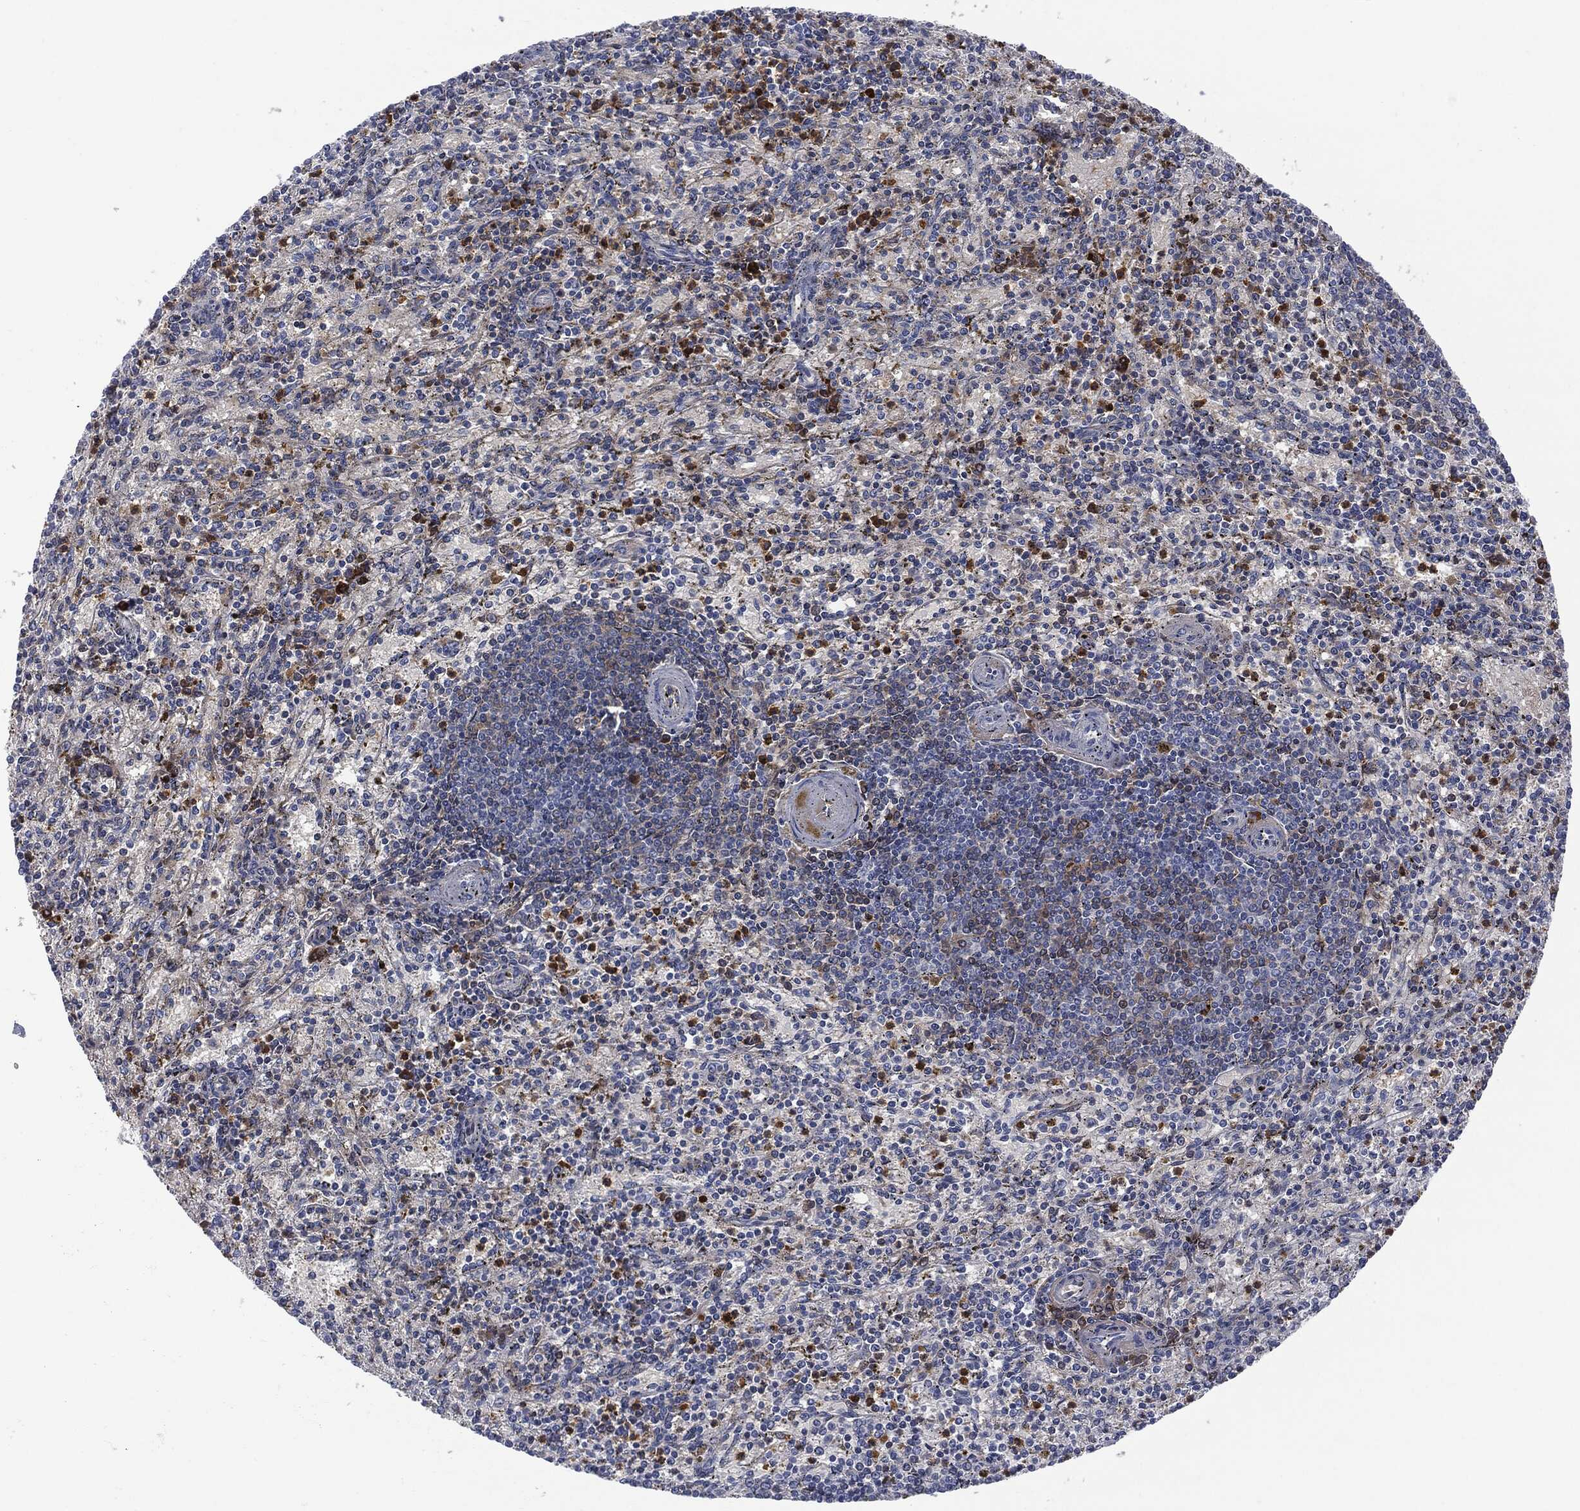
{"staining": {"intensity": "strong", "quantity": "<25%", "location": "cytoplasmic/membranous"}, "tissue": "spleen", "cell_type": "Cells in red pulp", "image_type": "normal", "snomed": [{"axis": "morphology", "description": "Normal tissue, NOS"}, {"axis": "topography", "description": "Spleen"}], "caption": "The micrograph exhibits staining of normal spleen, revealing strong cytoplasmic/membranous protein expression (brown color) within cells in red pulp. The staining is performed using DAB brown chromogen to label protein expression. The nuclei are counter-stained blue using hematoxylin.", "gene": "BTK", "patient": {"sex": "female", "age": 37}}